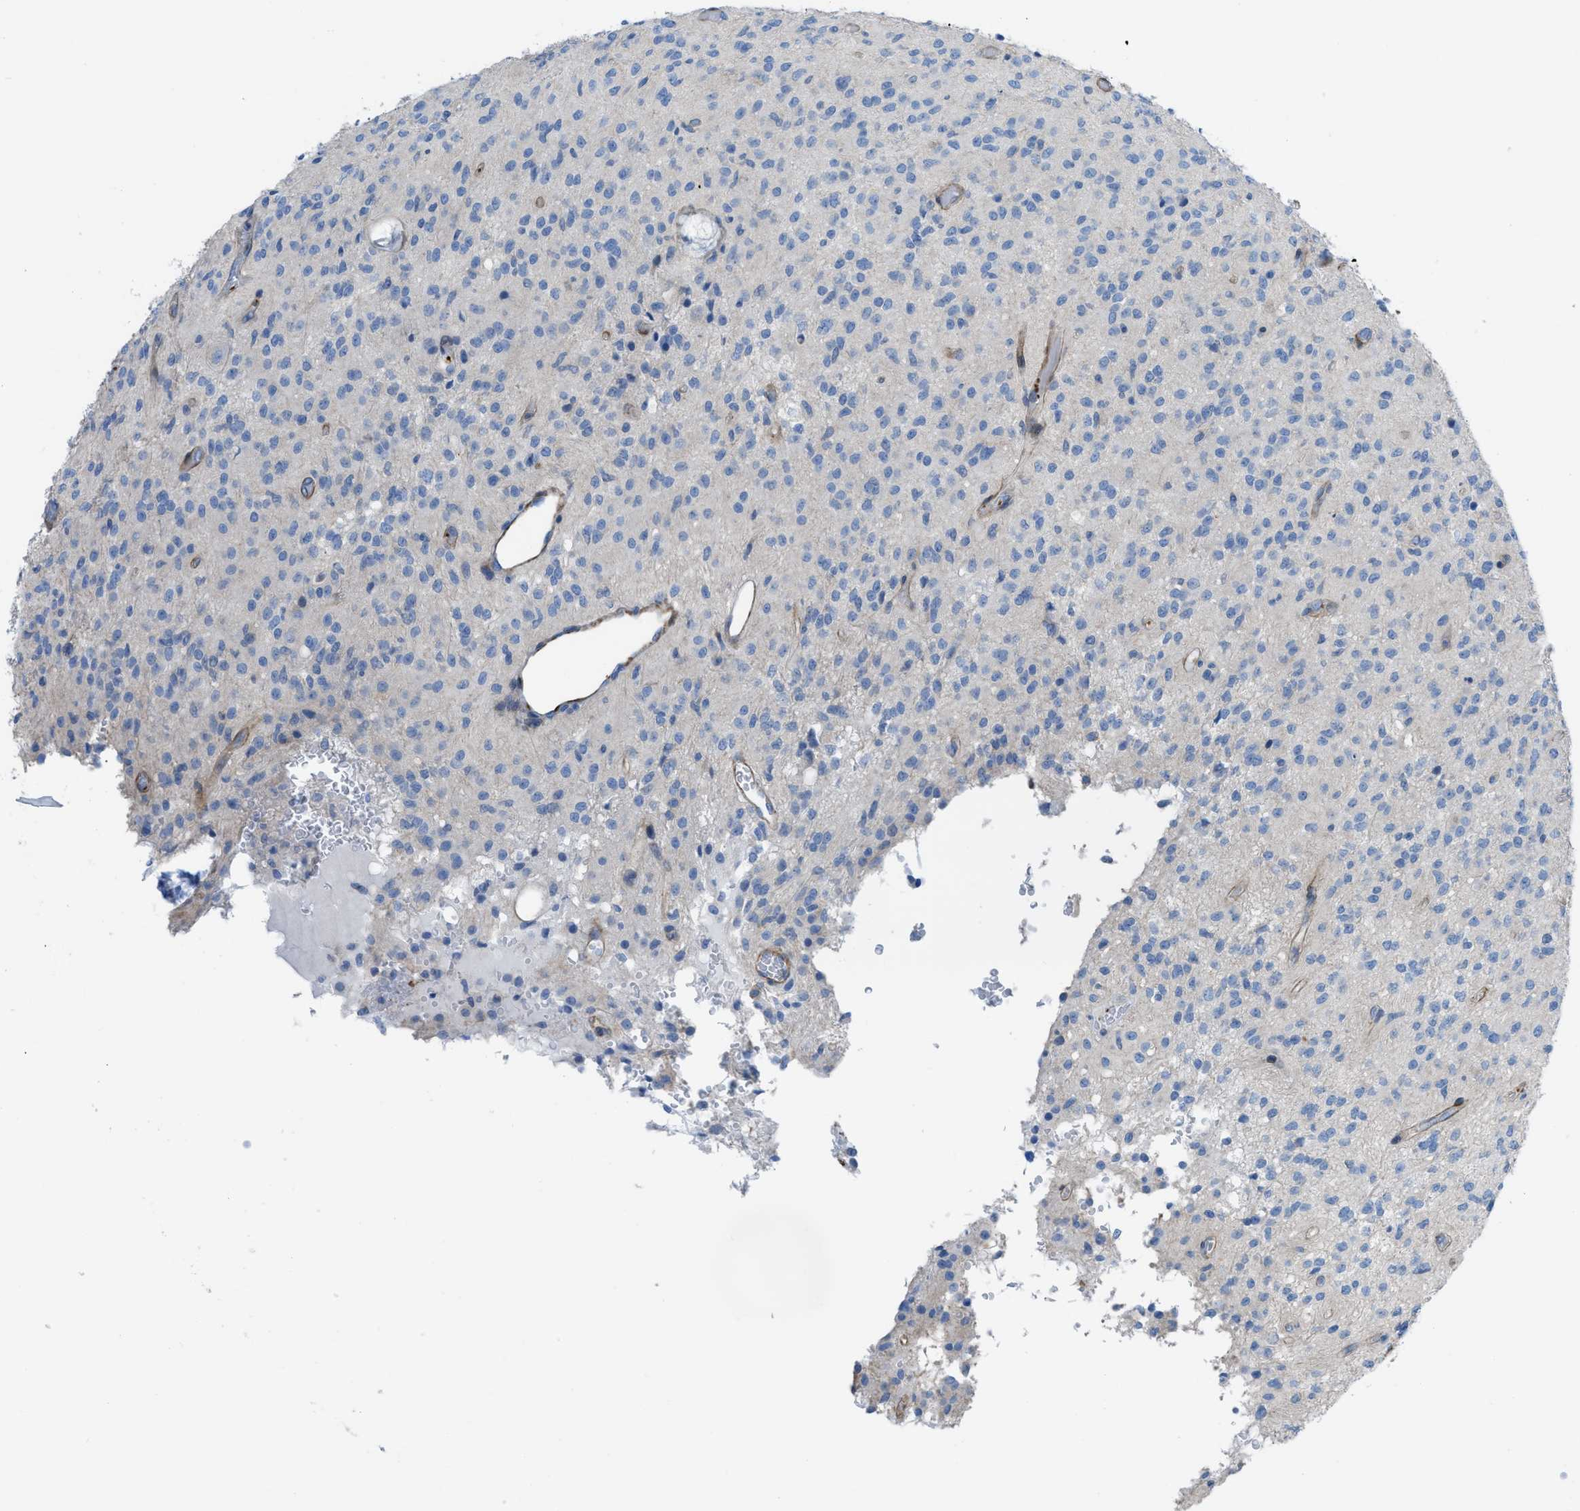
{"staining": {"intensity": "negative", "quantity": "none", "location": "none"}, "tissue": "glioma", "cell_type": "Tumor cells", "image_type": "cancer", "snomed": [{"axis": "morphology", "description": "Glioma, malignant, High grade"}, {"axis": "topography", "description": "Brain"}], "caption": "Immunohistochemistry of glioma displays no expression in tumor cells.", "gene": "KCNH7", "patient": {"sex": "female", "age": 59}}